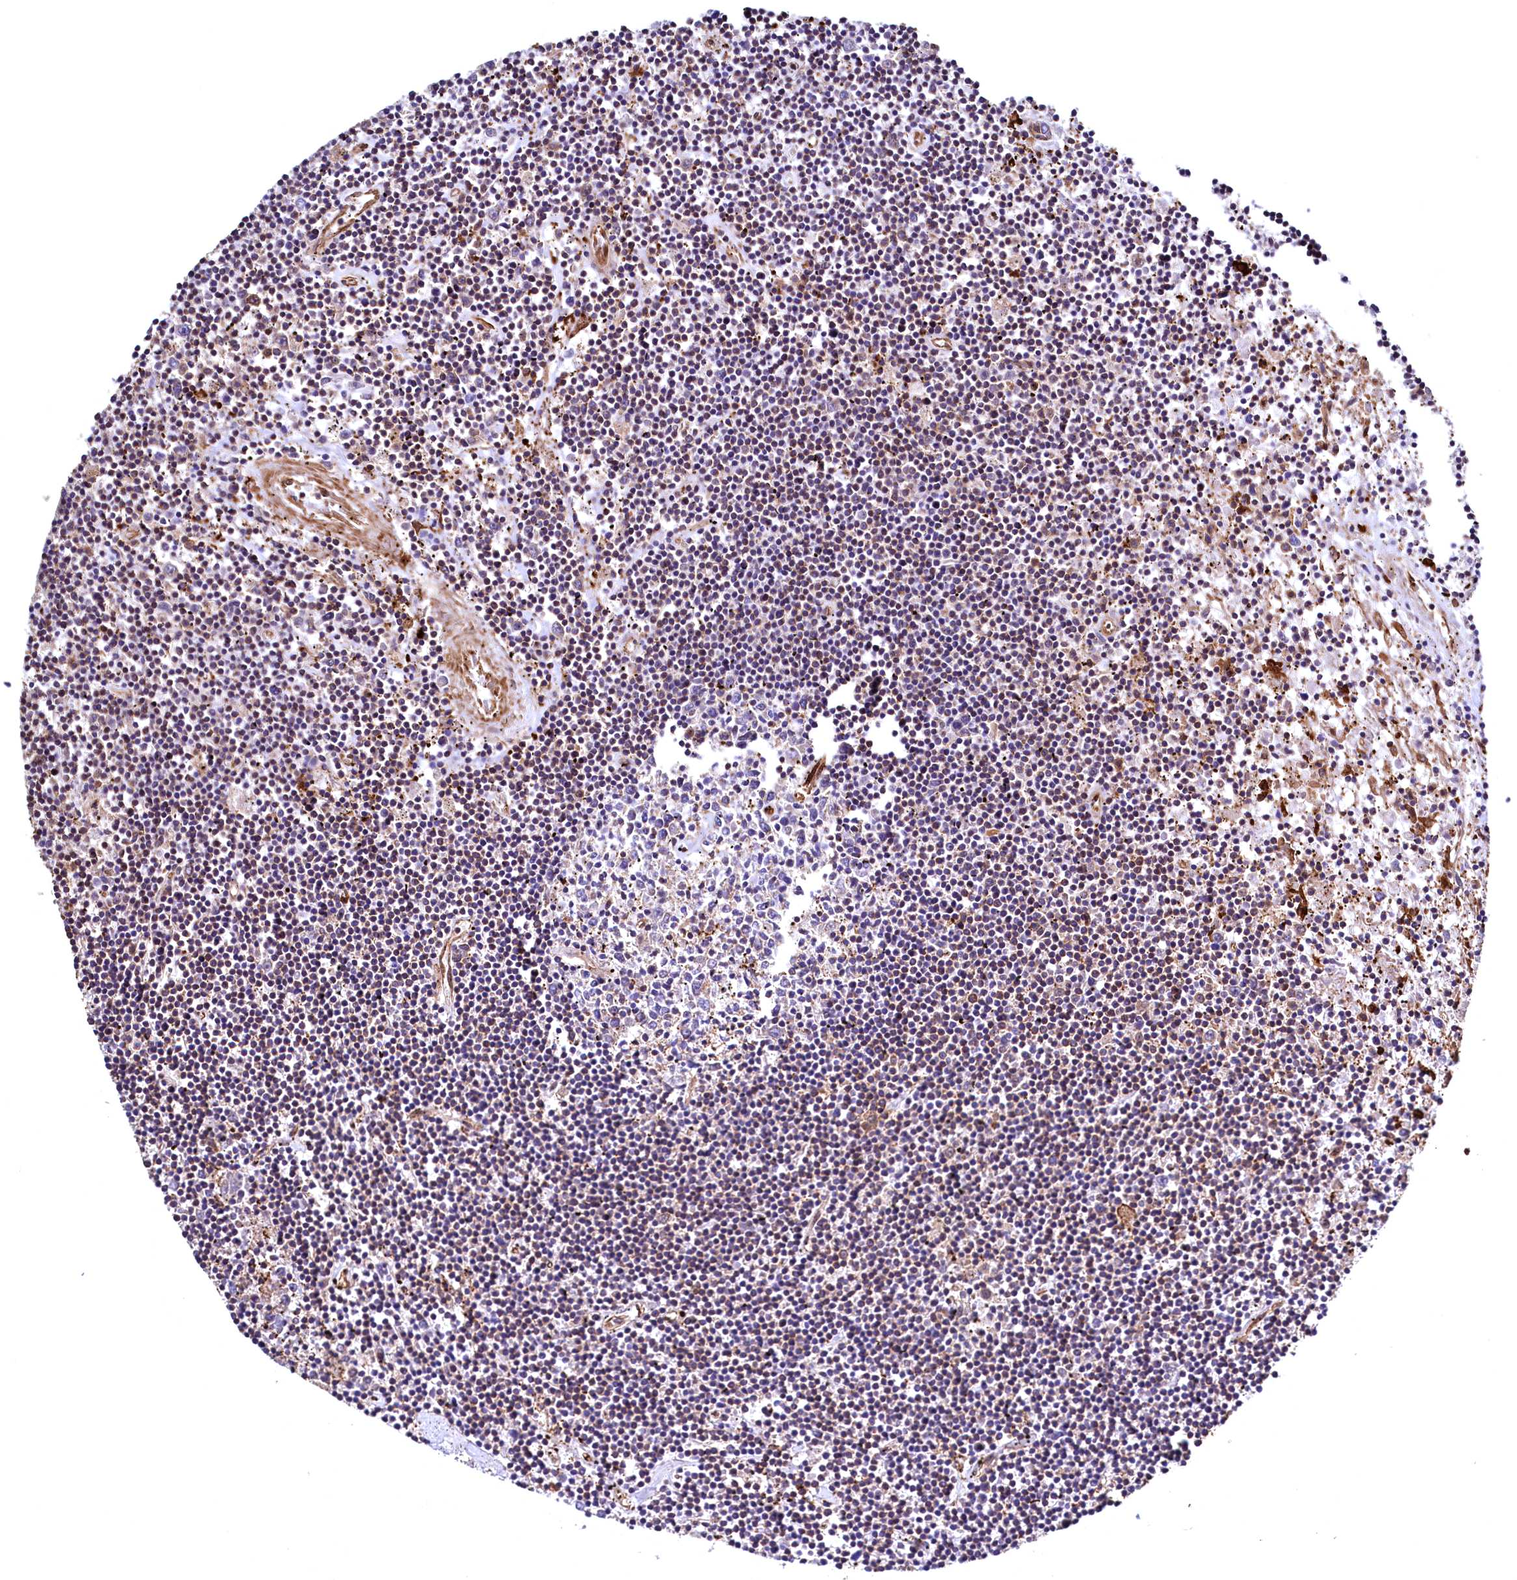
{"staining": {"intensity": "weak", "quantity": ">75%", "location": "cytoplasmic/membranous"}, "tissue": "lymphoma", "cell_type": "Tumor cells", "image_type": "cancer", "snomed": [{"axis": "morphology", "description": "Malignant lymphoma, non-Hodgkin's type, Low grade"}, {"axis": "topography", "description": "Spleen"}], "caption": "Human lymphoma stained with a protein marker exhibits weak staining in tumor cells.", "gene": "STAMBPL1", "patient": {"sex": "male", "age": 76}}